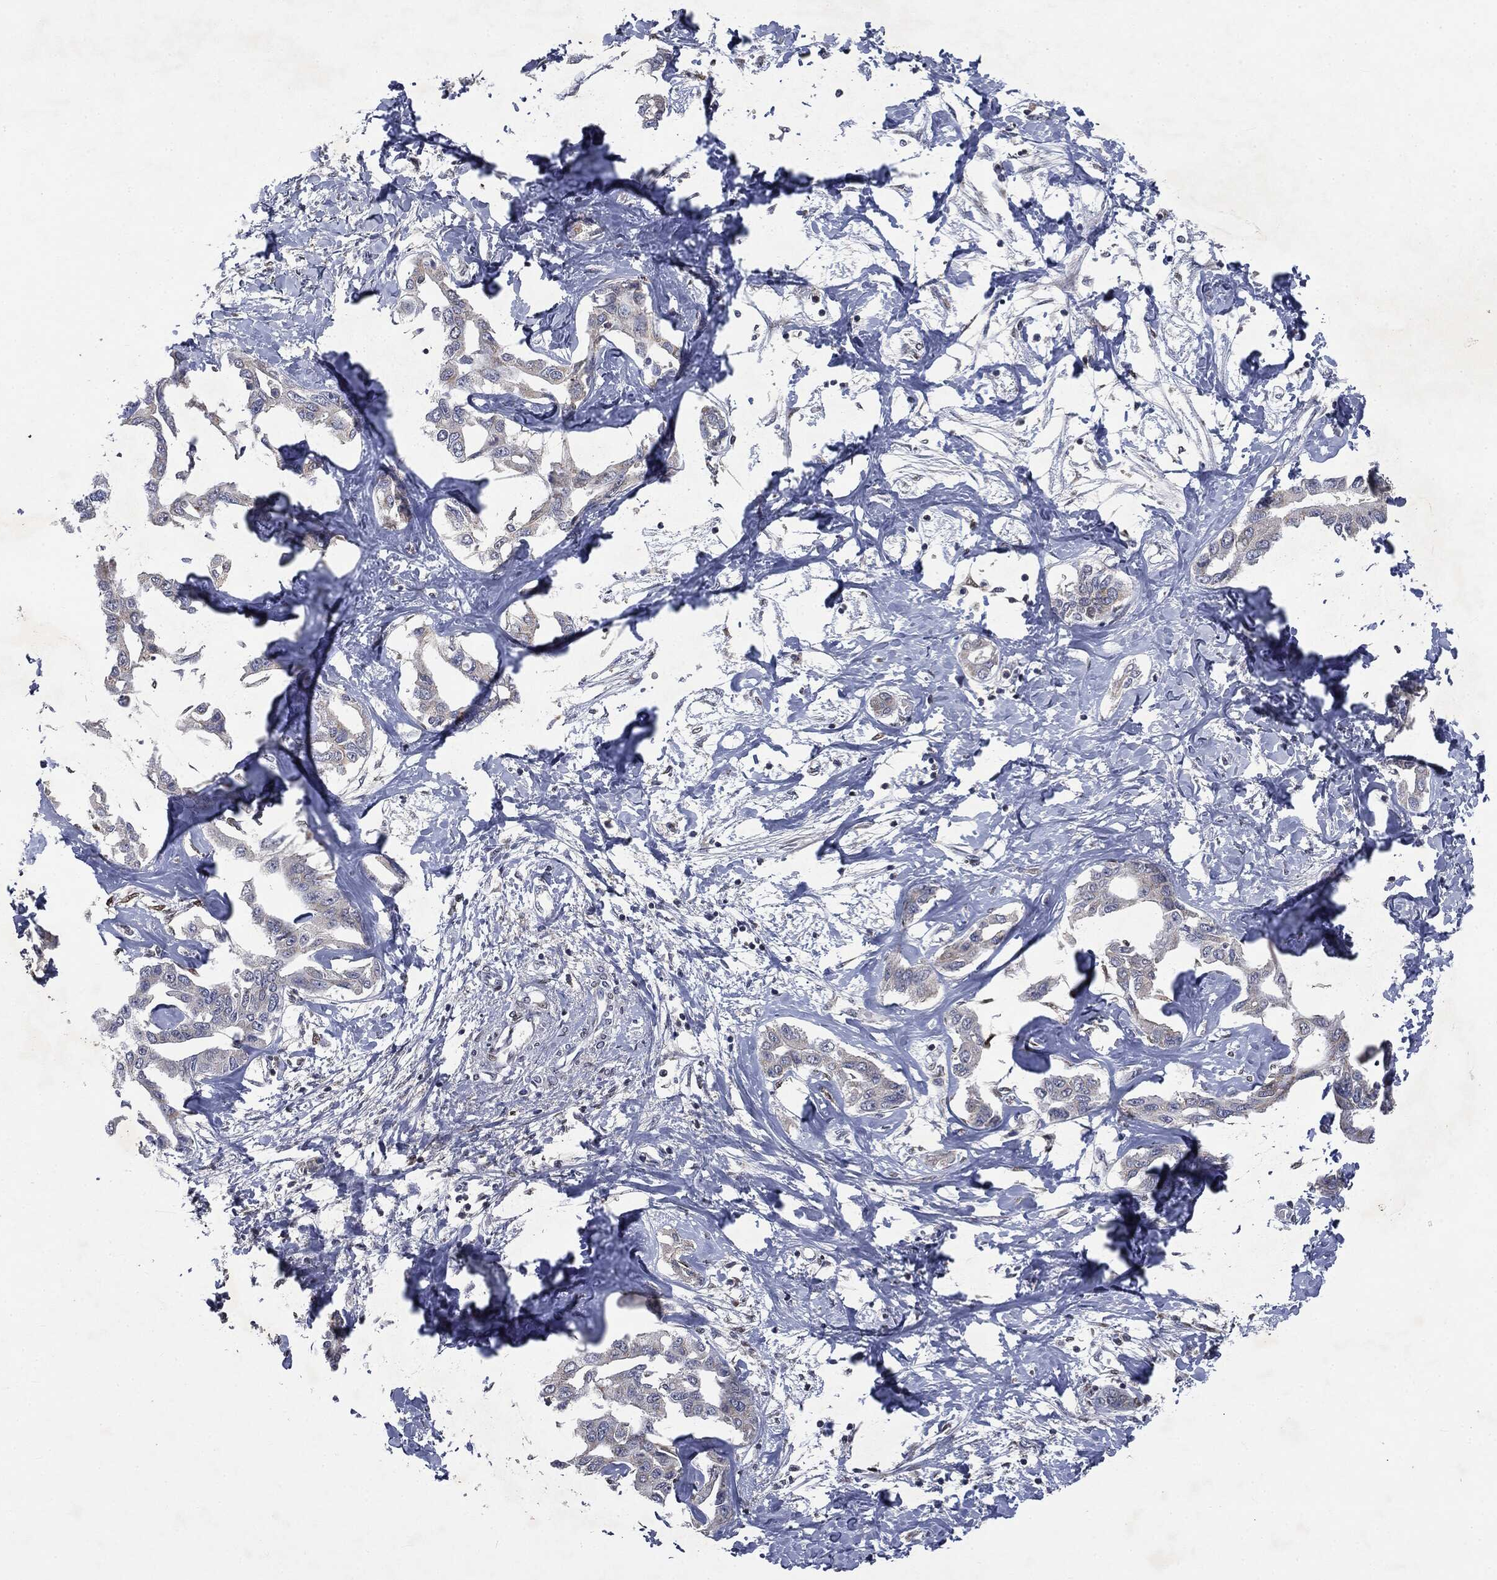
{"staining": {"intensity": "negative", "quantity": "none", "location": "none"}, "tissue": "liver cancer", "cell_type": "Tumor cells", "image_type": "cancer", "snomed": [{"axis": "morphology", "description": "Cholangiocarcinoma"}, {"axis": "topography", "description": "Liver"}], "caption": "Tumor cells are negative for protein expression in human liver cholangiocarcinoma.", "gene": "CASD1", "patient": {"sex": "male", "age": 59}}